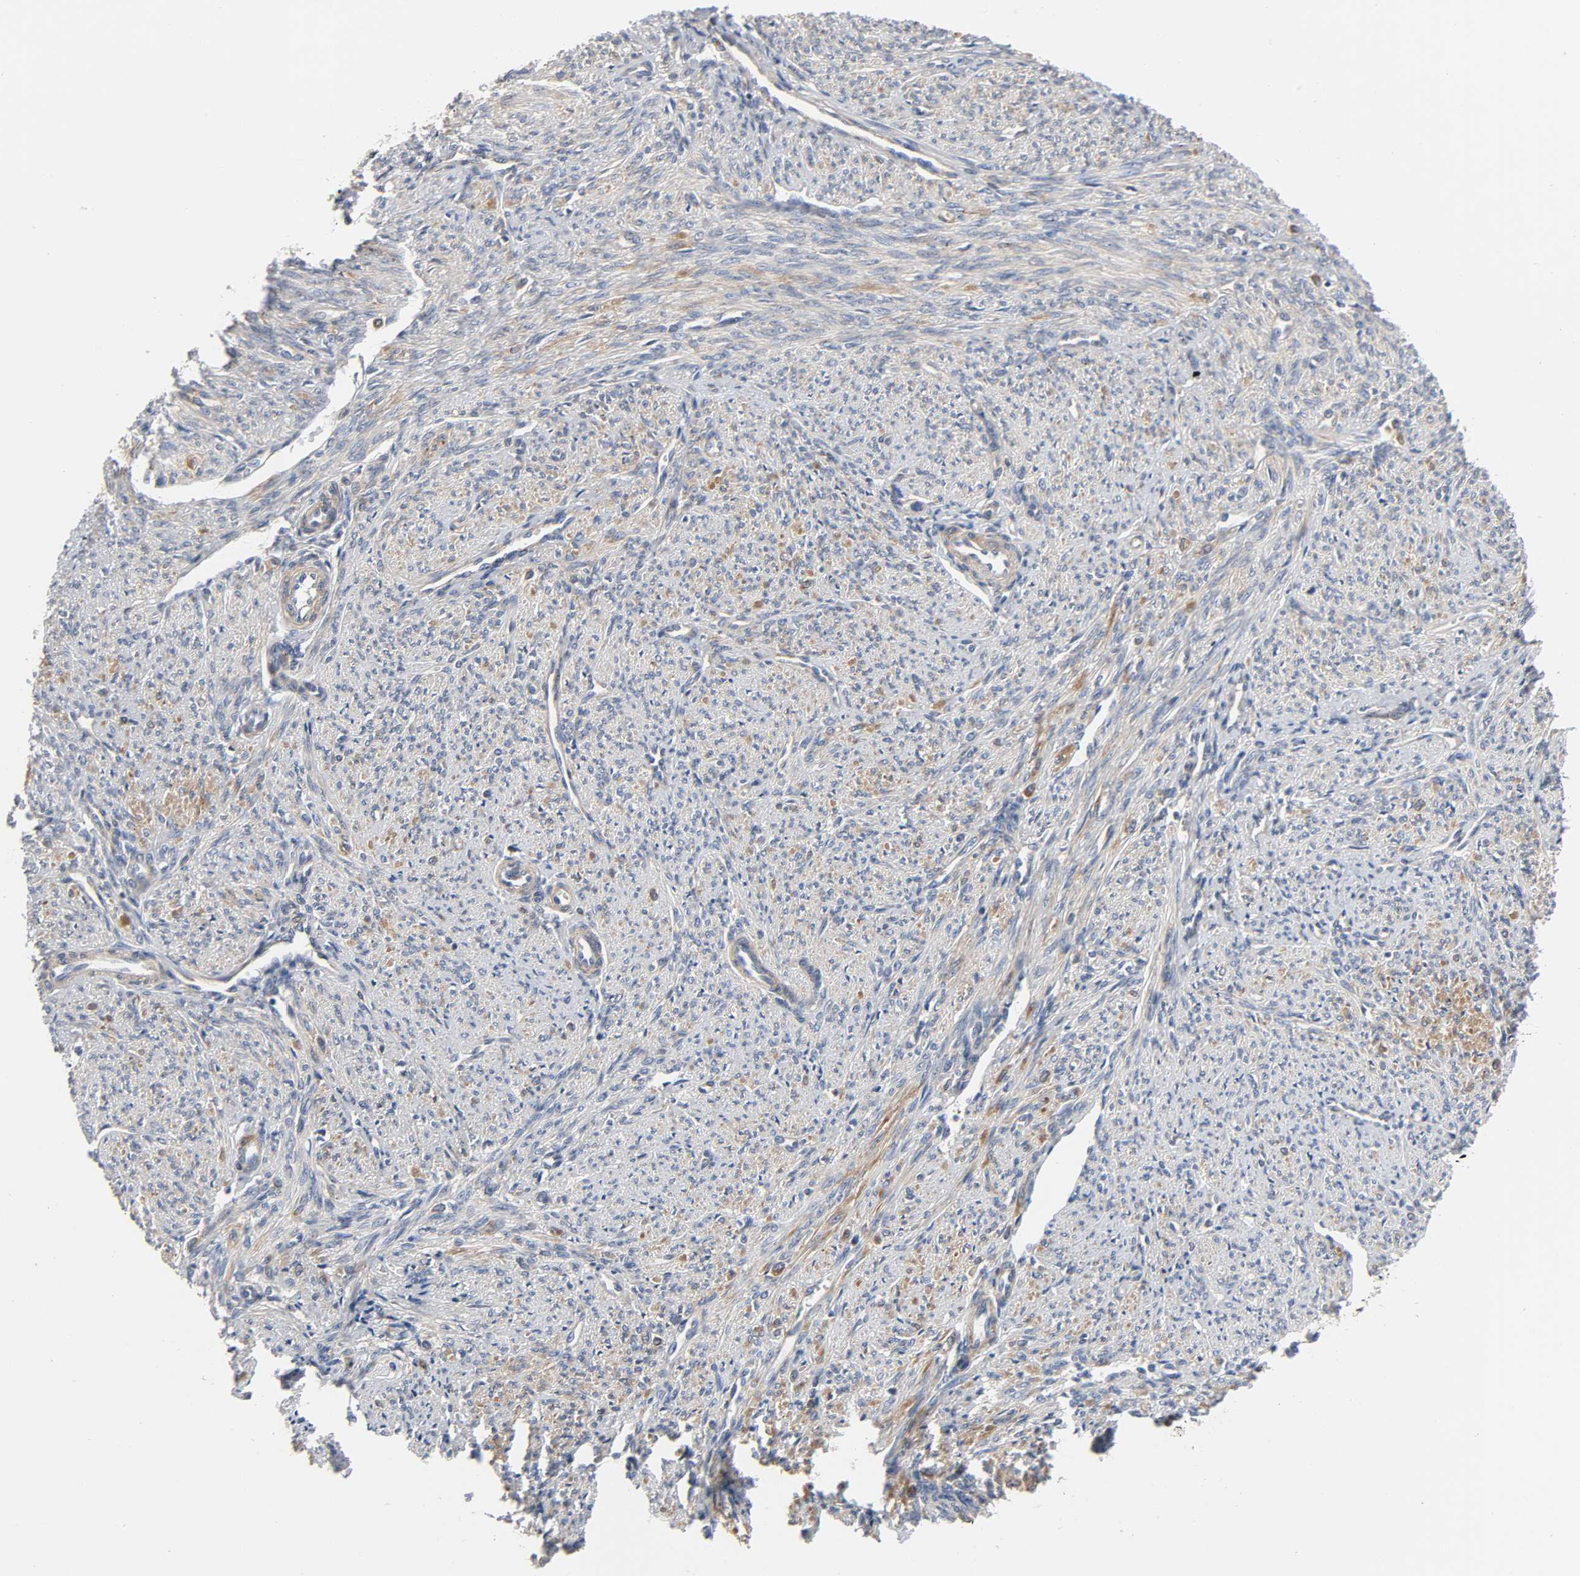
{"staining": {"intensity": "strong", "quantity": ">75%", "location": "cytoplasmic/membranous"}, "tissue": "smooth muscle", "cell_type": "Smooth muscle cells", "image_type": "normal", "snomed": [{"axis": "morphology", "description": "Normal tissue, NOS"}, {"axis": "topography", "description": "Smooth muscle"}], "caption": "Smooth muscle stained for a protein displays strong cytoplasmic/membranous positivity in smooth muscle cells. The protein is stained brown, and the nuclei are stained in blue (DAB IHC with brightfield microscopy, high magnification).", "gene": "ARHGAP1", "patient": {"sex": "female", "age": 65}}